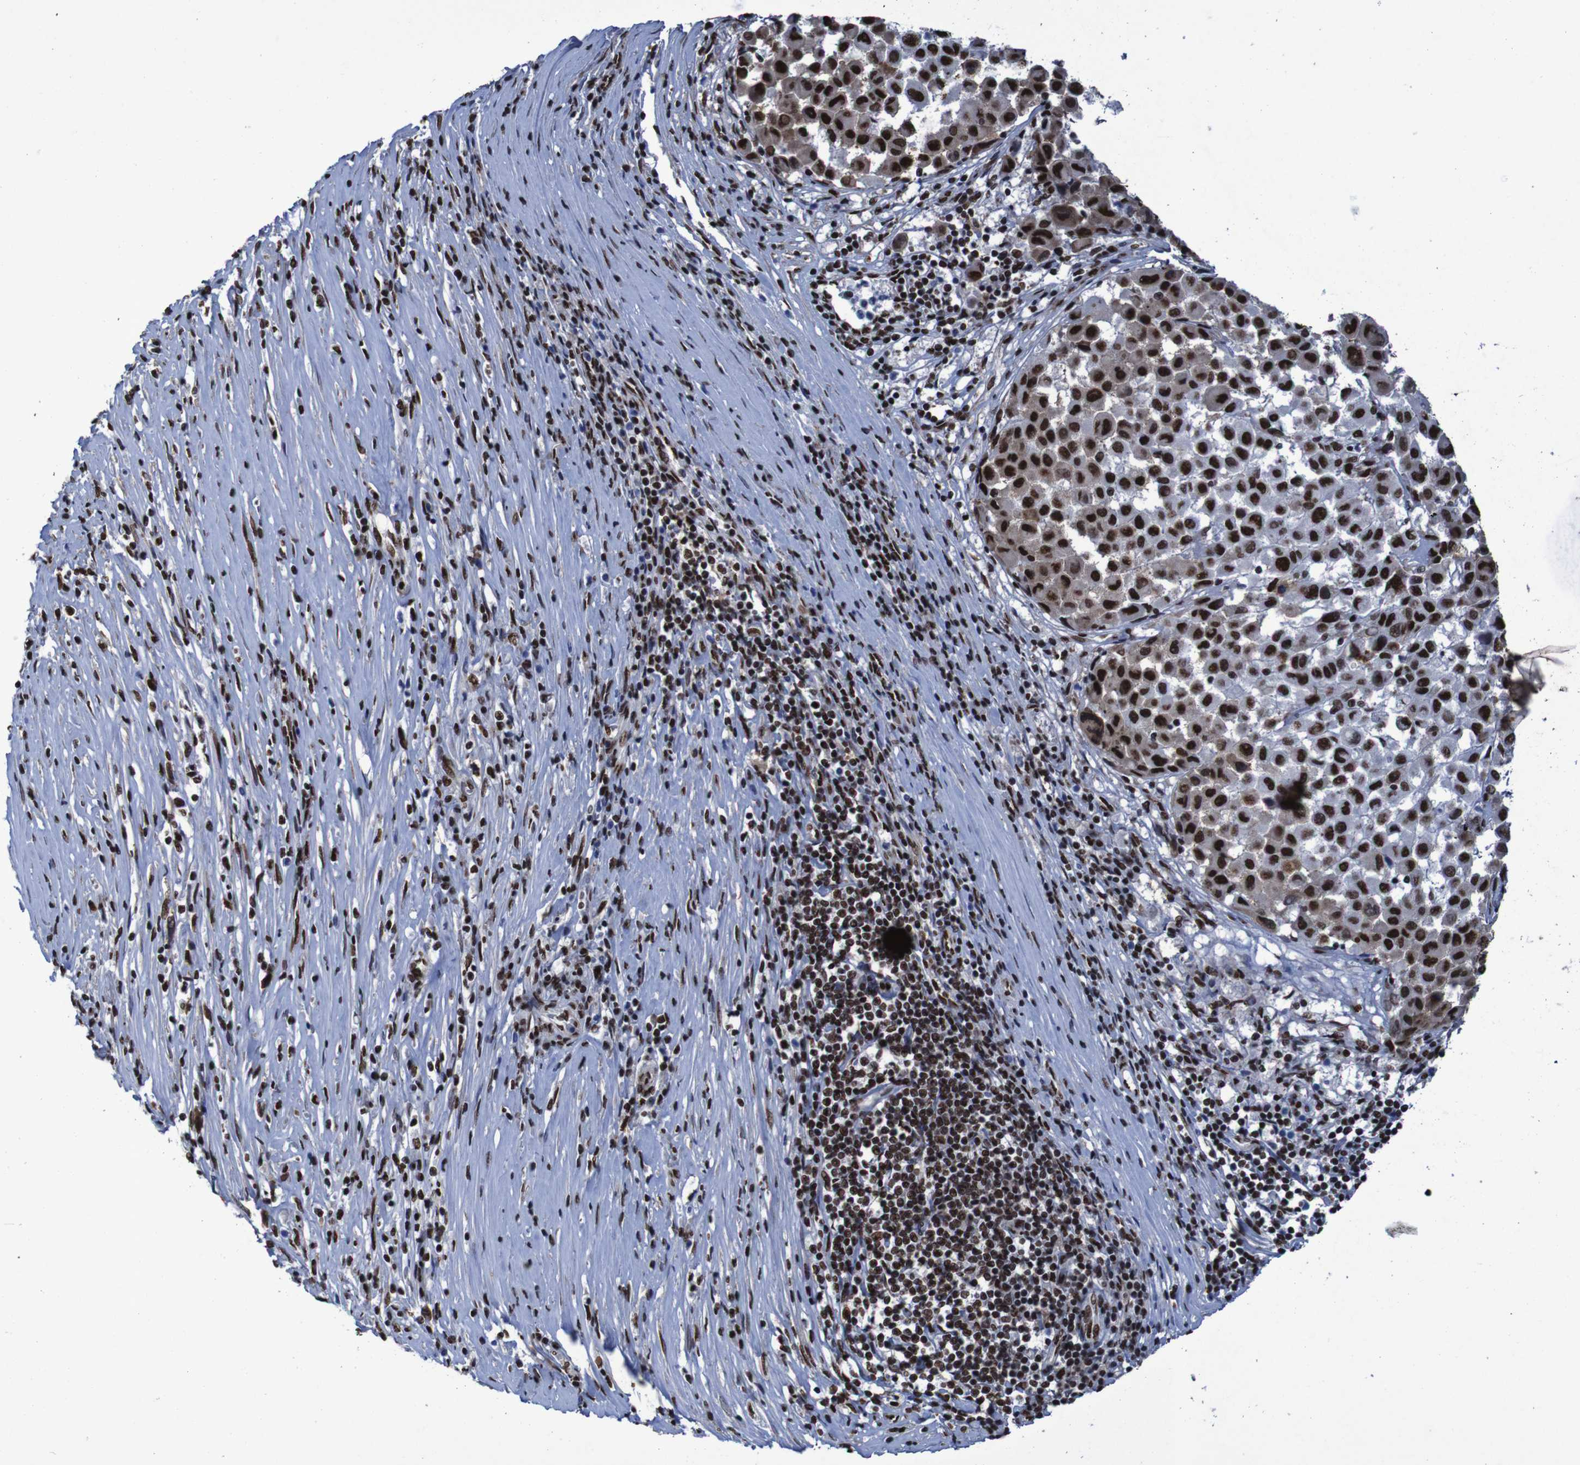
{"staining": {"intensity": "strong", "quantity": ">75%", "location": "nuclear"}, "tissue": "melanoma", "cell_type": "Tumor cells", "image_type": "cancer", "snomed": [{"axis": "morphology", "description": "Malignant melanoma, Metastatic site"}, {"axis": "topography", "description": "Lymph node"}], "caption": "A high-resolution micrograph shows immunohistochemistry staining of melanoma, which shows strong nuclear positivity in approximately >75% of tumor cells.", "gene": "HNRNPR", "patient": {"sex": "male", "age": 61}}